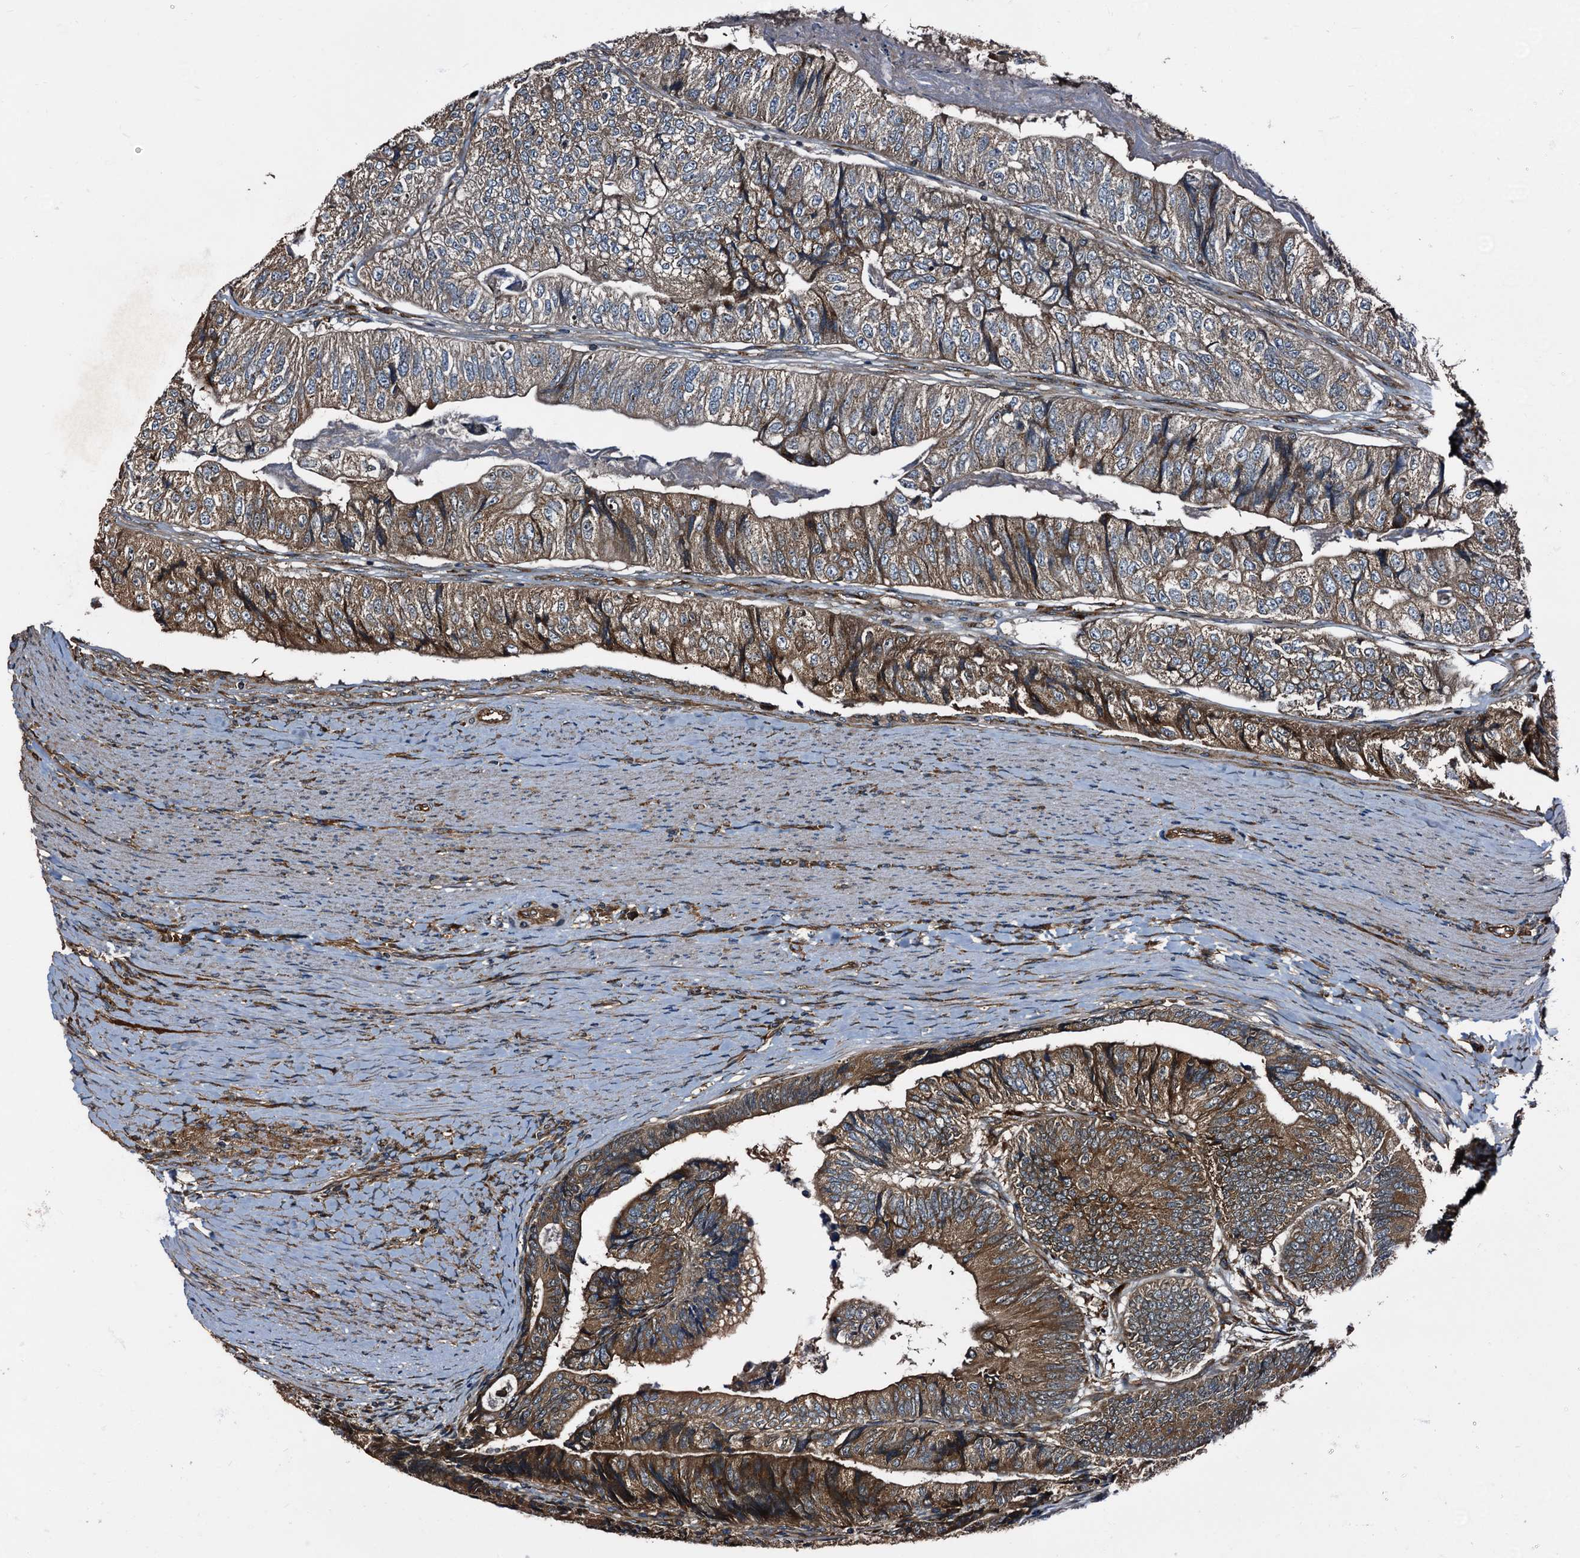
{"staining": {"intensity": "moderate", "quantity": ">75%", "location": "cytoplasmic/membranous"}, "tissue": "colorectal cancer", "cell_type": "Tumor cells", "image_type": "cancer", "snomed": [{"axis": "morphology", "description": "Adenocarcinoma, NOS"}, {"axis": "topography", "description": "Colon"}], "caption": "Immunohistochemical staining of human colorectal cancer (adenocarcinoma) shows medium levels of moderate cytoplasmic/membranous expression in about >75% of tumor cells. (brown staining indicates protein expression, while blue staining denotes nuclei).", "gene": "PEX5", "patient": {"sex": "female", "age": 67}}